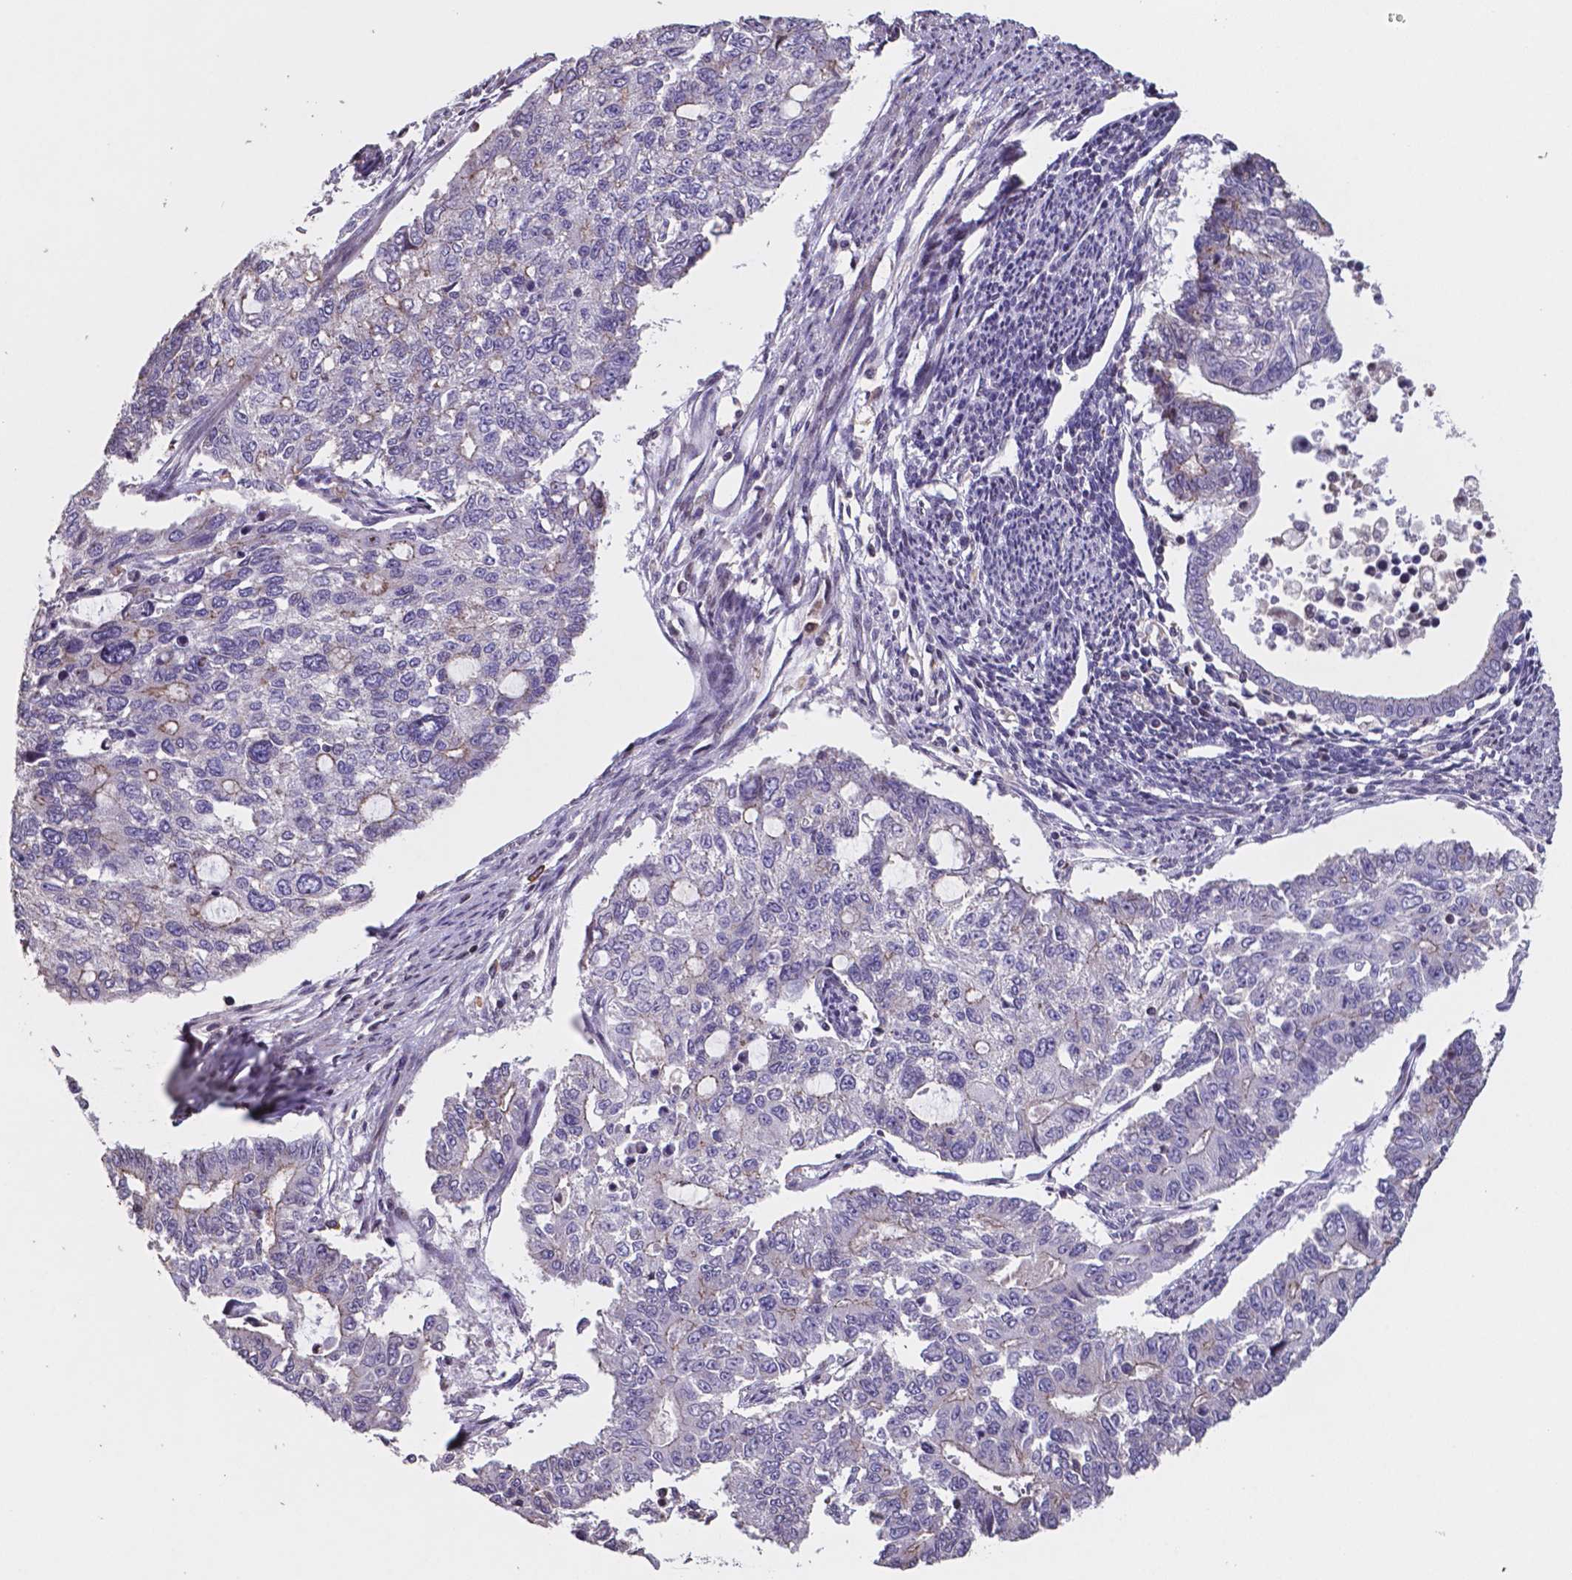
{"staining": {"intensity": "weak", "quantity": "<25%", "location": "cytoplasmic/membranous"}, "tissue": "endometrial cancer", "cell_type": "Tumor cells", "image_type": "cancer", "snomed": [{"axis": "morphology", "description": "Adenocarcinoma, NOS"}, {"axis": "topography", "description": "Uterus"}], "caption": "DAB immunohistochemical staining of endometrial cancer shows no significant staining in tumor cells. Brightfield microscopy of IHC stained with DAB (3,3'-diaminobenzidine) (brown) and hematoxylin (blue), captured at high magnification.", "gene": "MLC1", "patient": {"sex": "female", "age": 59}}